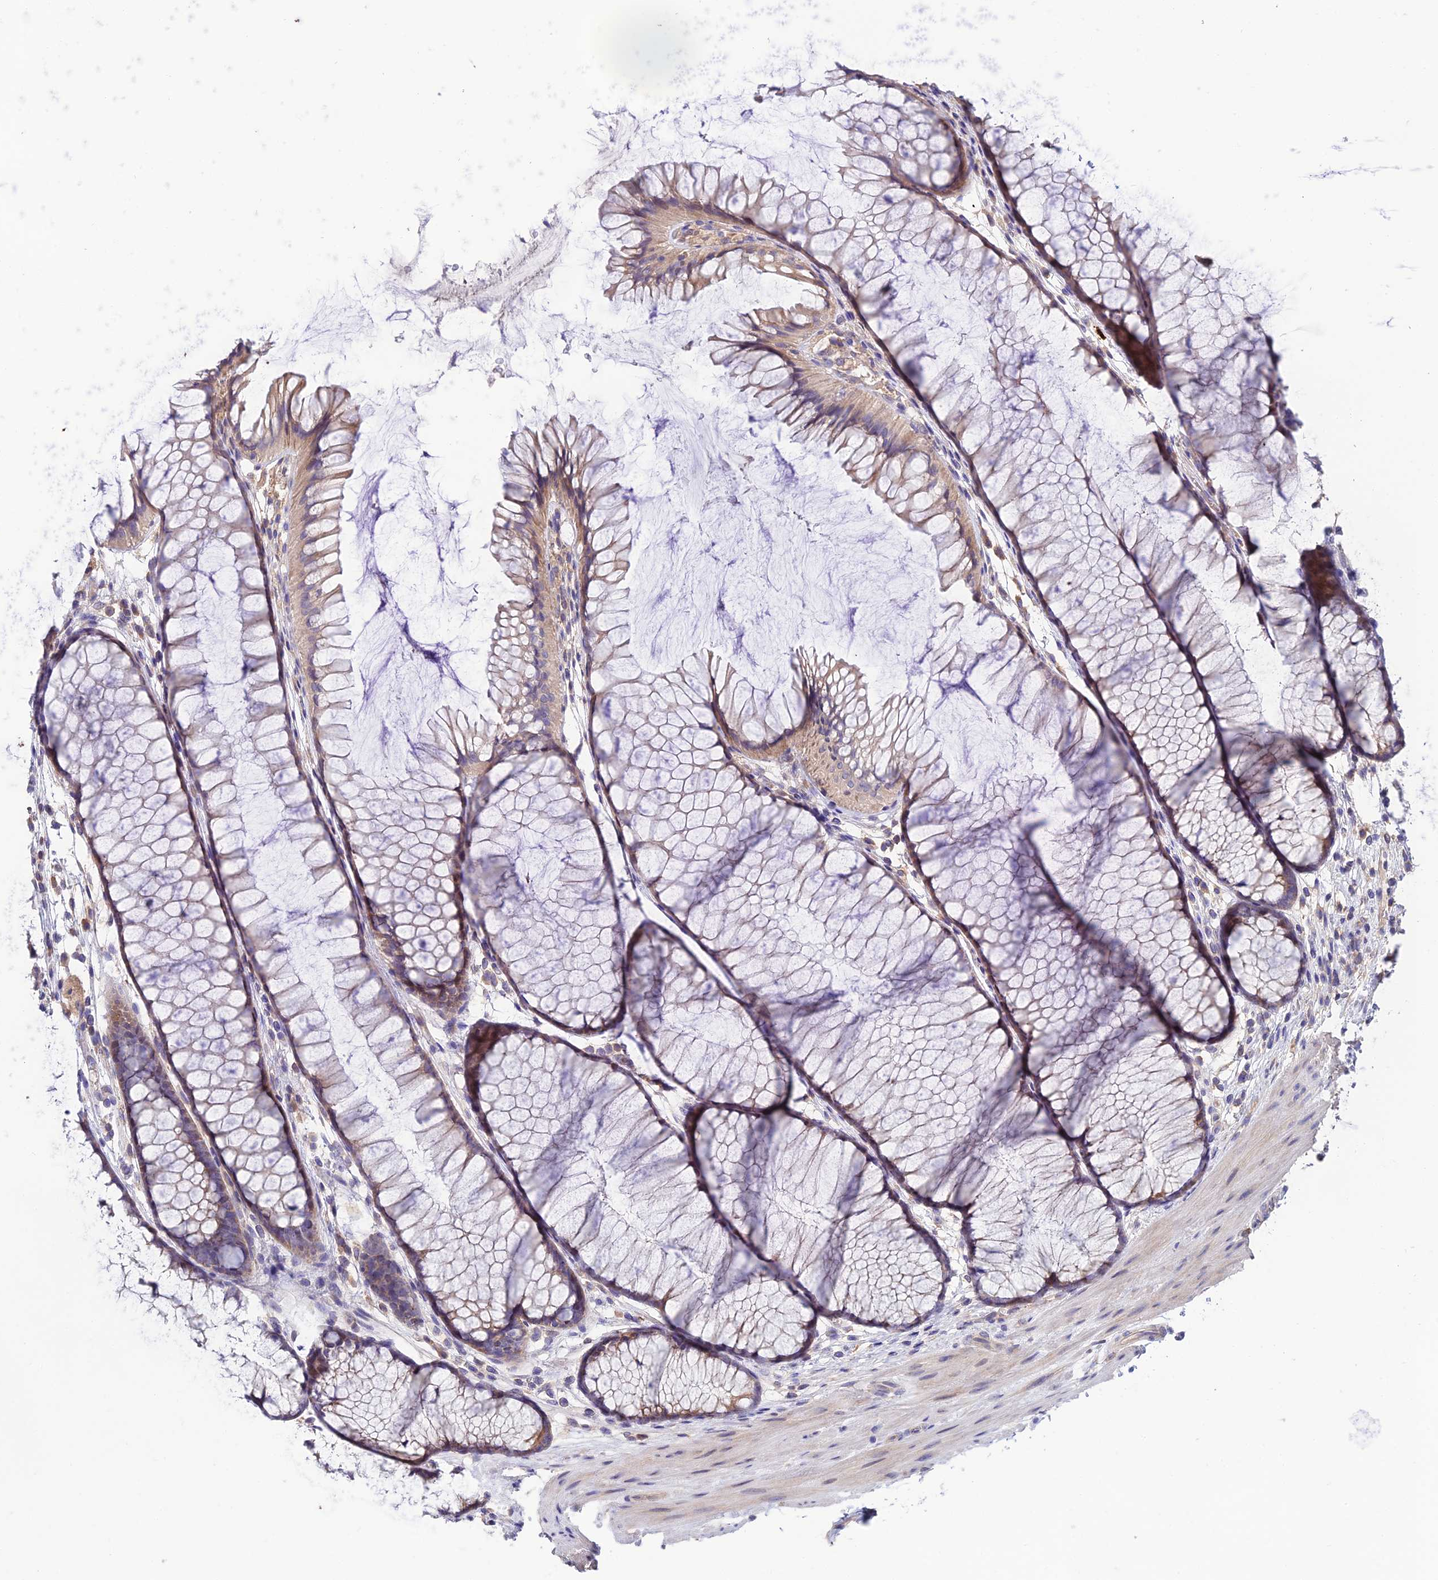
{"staining": {"intensity": "negative", "quantity": "none", "location": "none"}, "tissue": "colon", "cell_type": "Endothelial cells", "image_type": "normal", "snomed": [{"axis": "morphology", "description": "Normal tissue, NOS"}, {"axis": "topography", "description": "Colon"}], "caption": "Immunohistochemistry histopathology image of benign colon stained for a protein (brown), which shows no expression in endothelial cells.", "gene": "BRME1", "patient": {"sex": "female", "age": 82}}